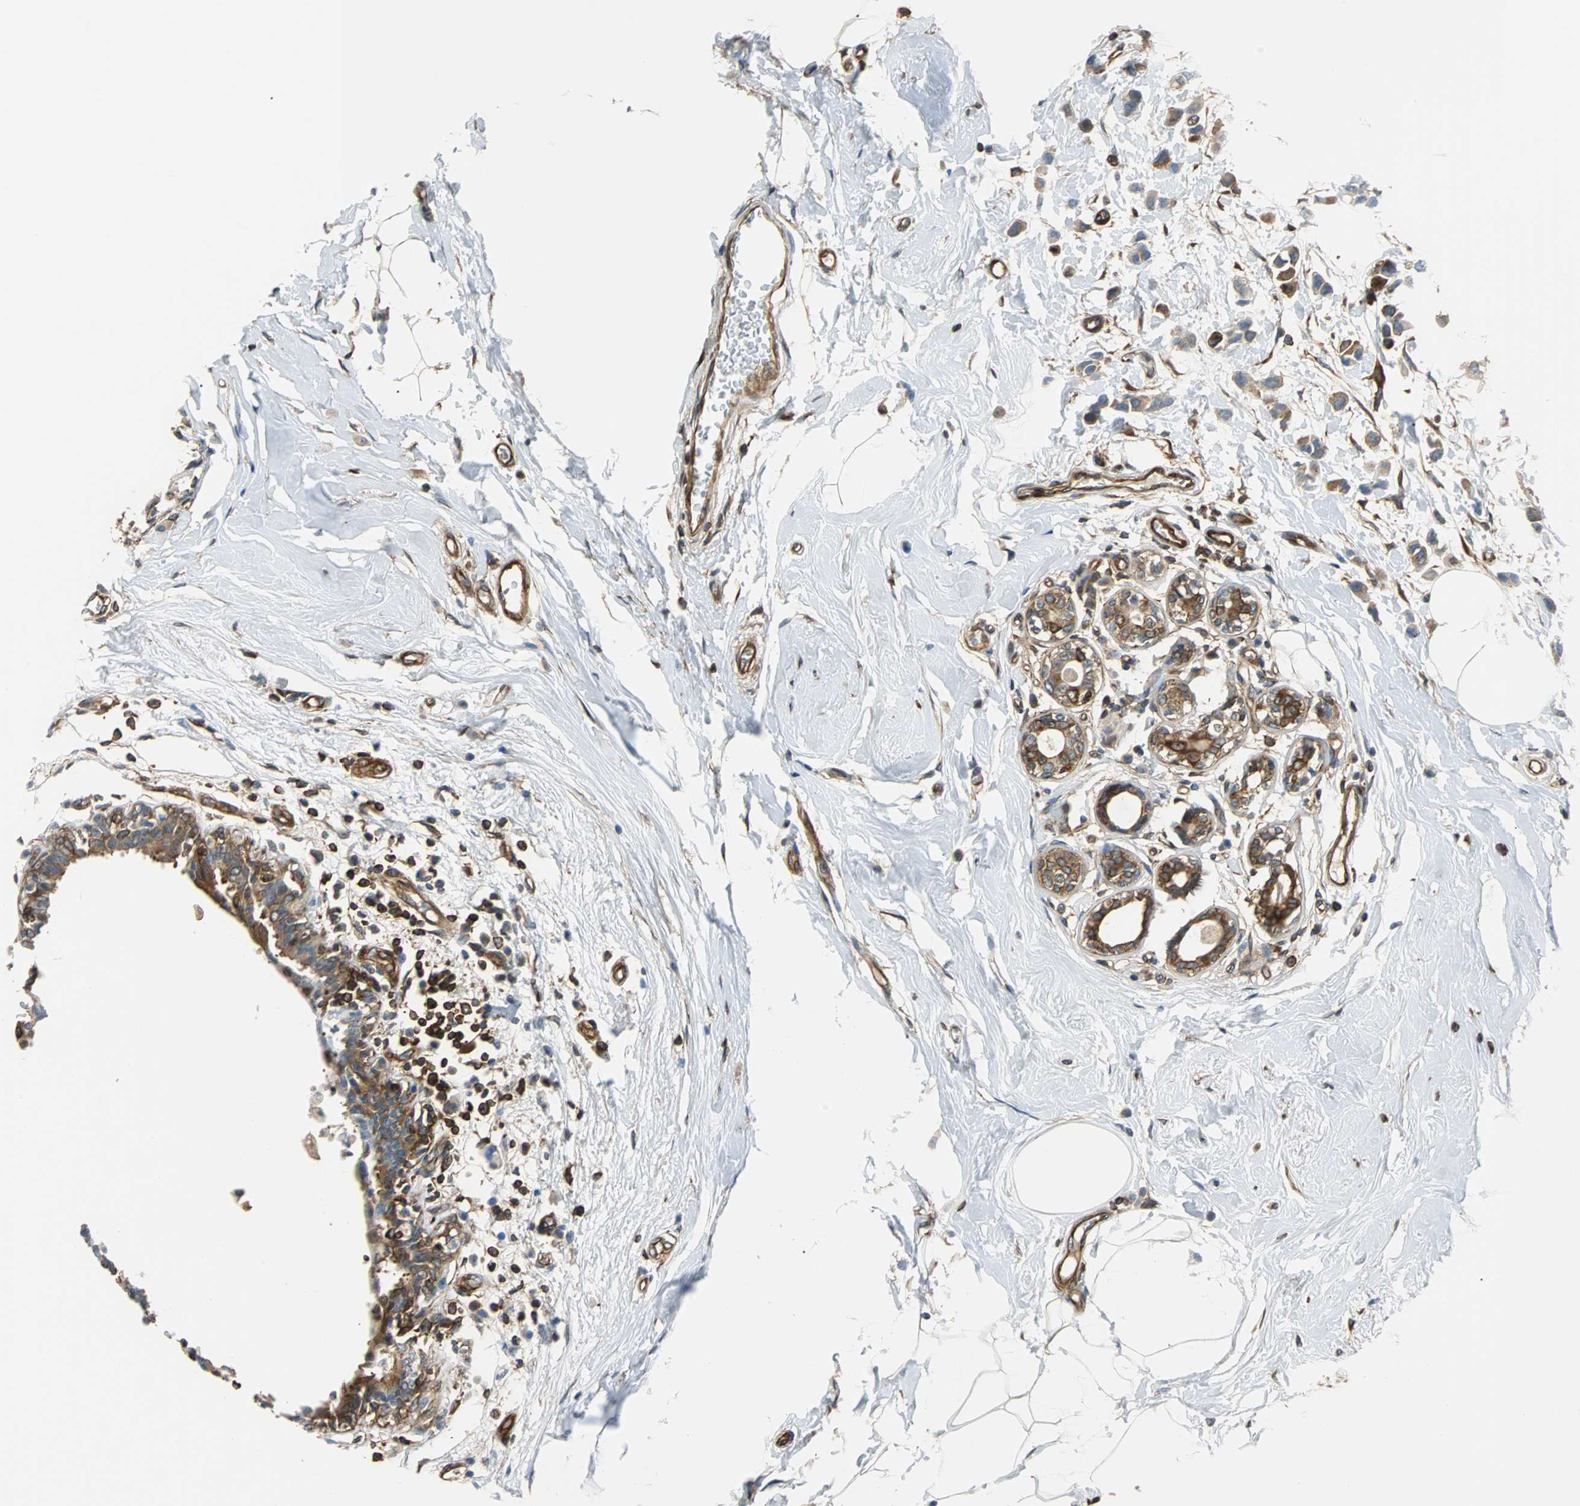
{"staining": {"intensity": "moderate", "quantity": ">75%", "location": "cytoplasmic/membranous"}, "tissue": "breast cancer", "cell_type": "Tumor cells", "image_type": "cancer", "snomed": [{"axis": "morphology", "description": "Lobular carcinoma"}, {"axis": "topography", "description": "Breast"}], "caption": "This is an image of IHC staining of breast lobular carcinoma, which shows moderate positivity in the cytoplasmic/membranous of tumor cells.", "gene": "RELA", "patient": {"sex": "female", "age": 51}}